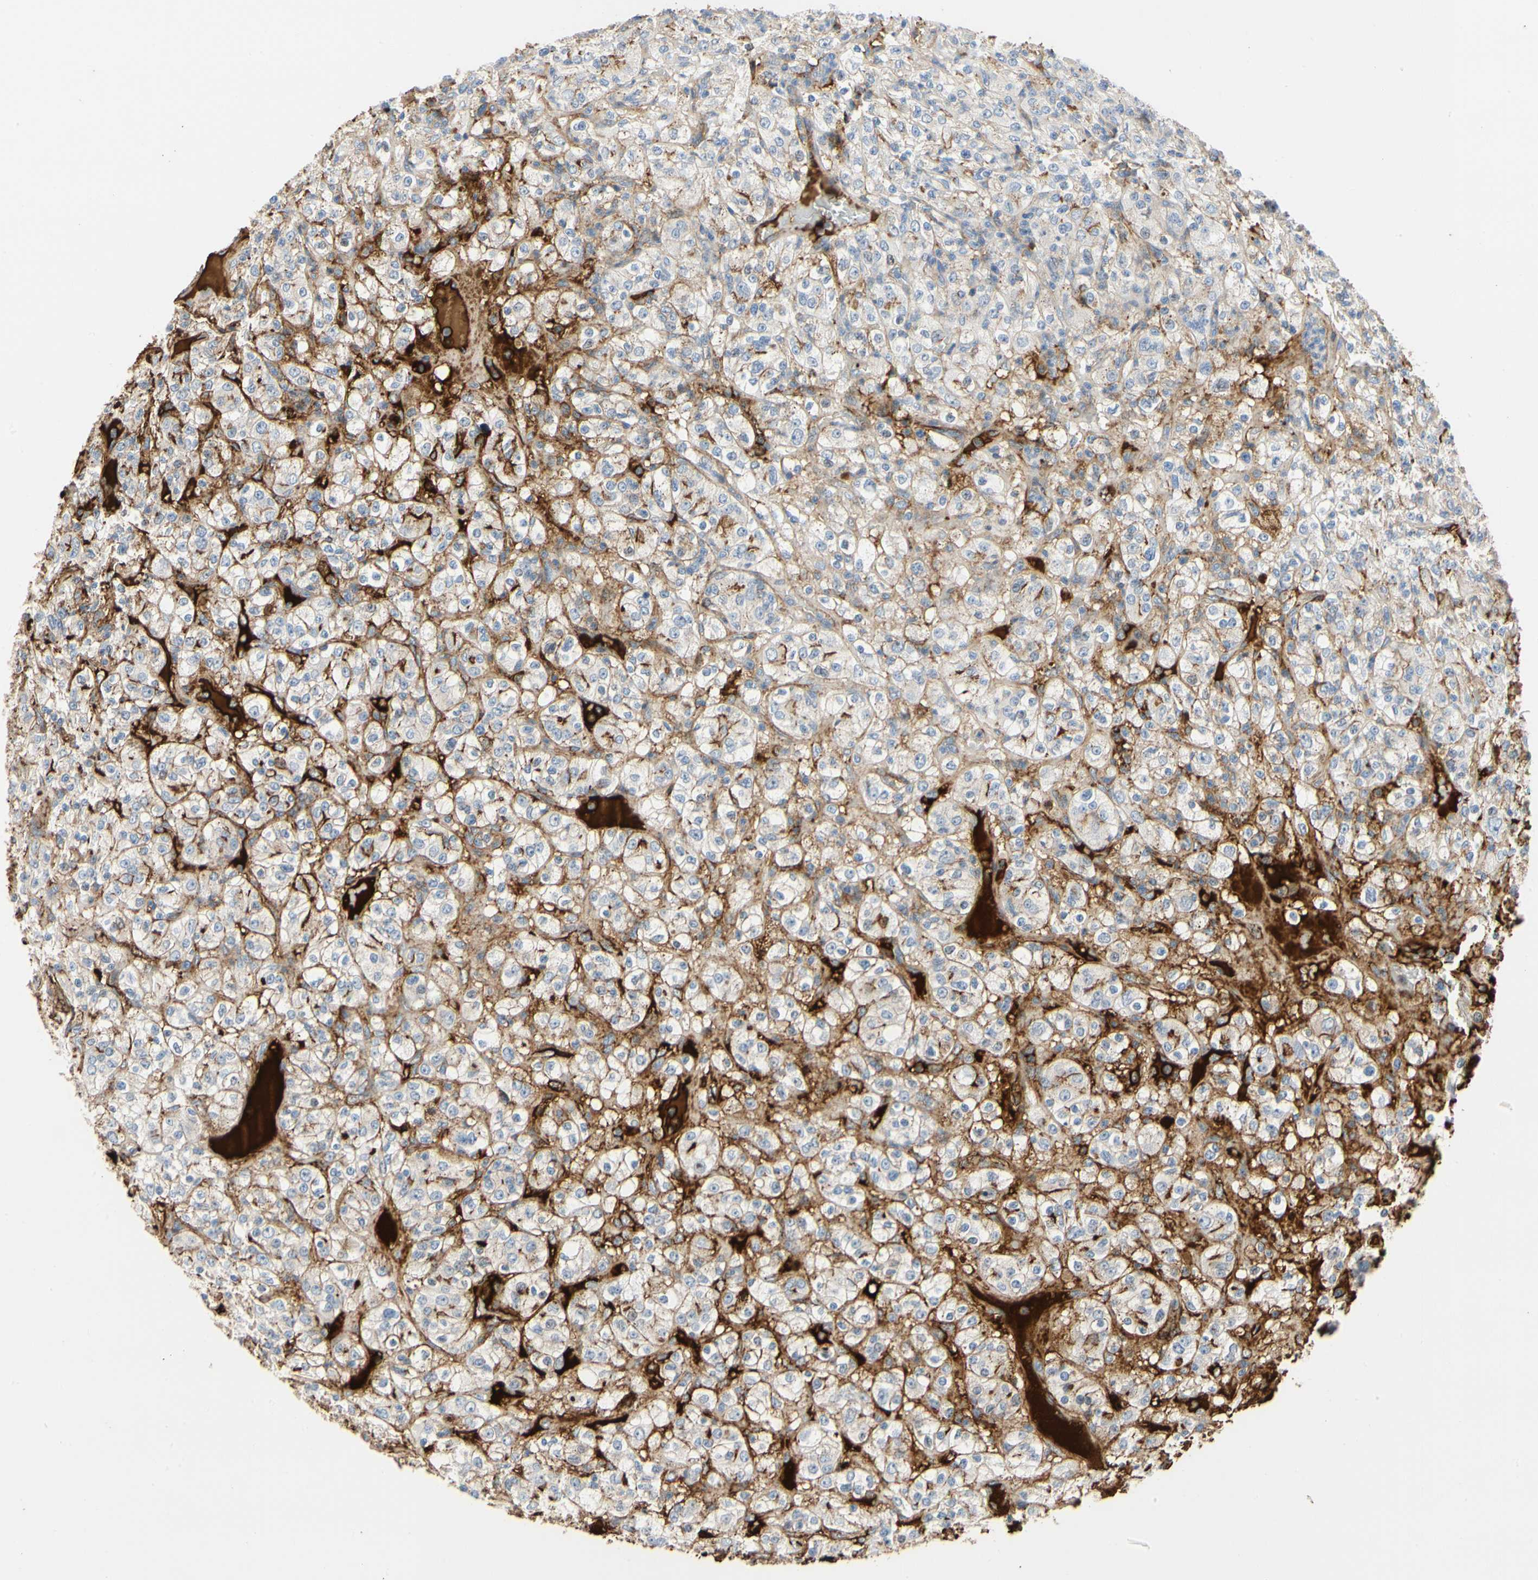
{"staining": {"intensity": "weak", "quantity": ">75%", "location": "cytoplasmic/membranous"}, "tissue": "renal cancer", "cell_type": "Tumor cells", "image_type": "cancer", "snomed": [{"axis": "morphology", "description": "Normal tissue, NOS"}, {"axis": "morphology", "description": "Adenocarcinoma, NOS"}, {"axis": "topography", "description": "Kidney"}], "caption": "This histopathology image demonstrates renal adenocarcinoma stained with immunohistochemistry (IHC) to label a protein in brown. The cytoplasmic/membranous of tumor cells show weak positivity for the protein. Nuclei are counter-stained blue.", "gene": "FGB", "patient": {"sex": "female", "age": 72}}